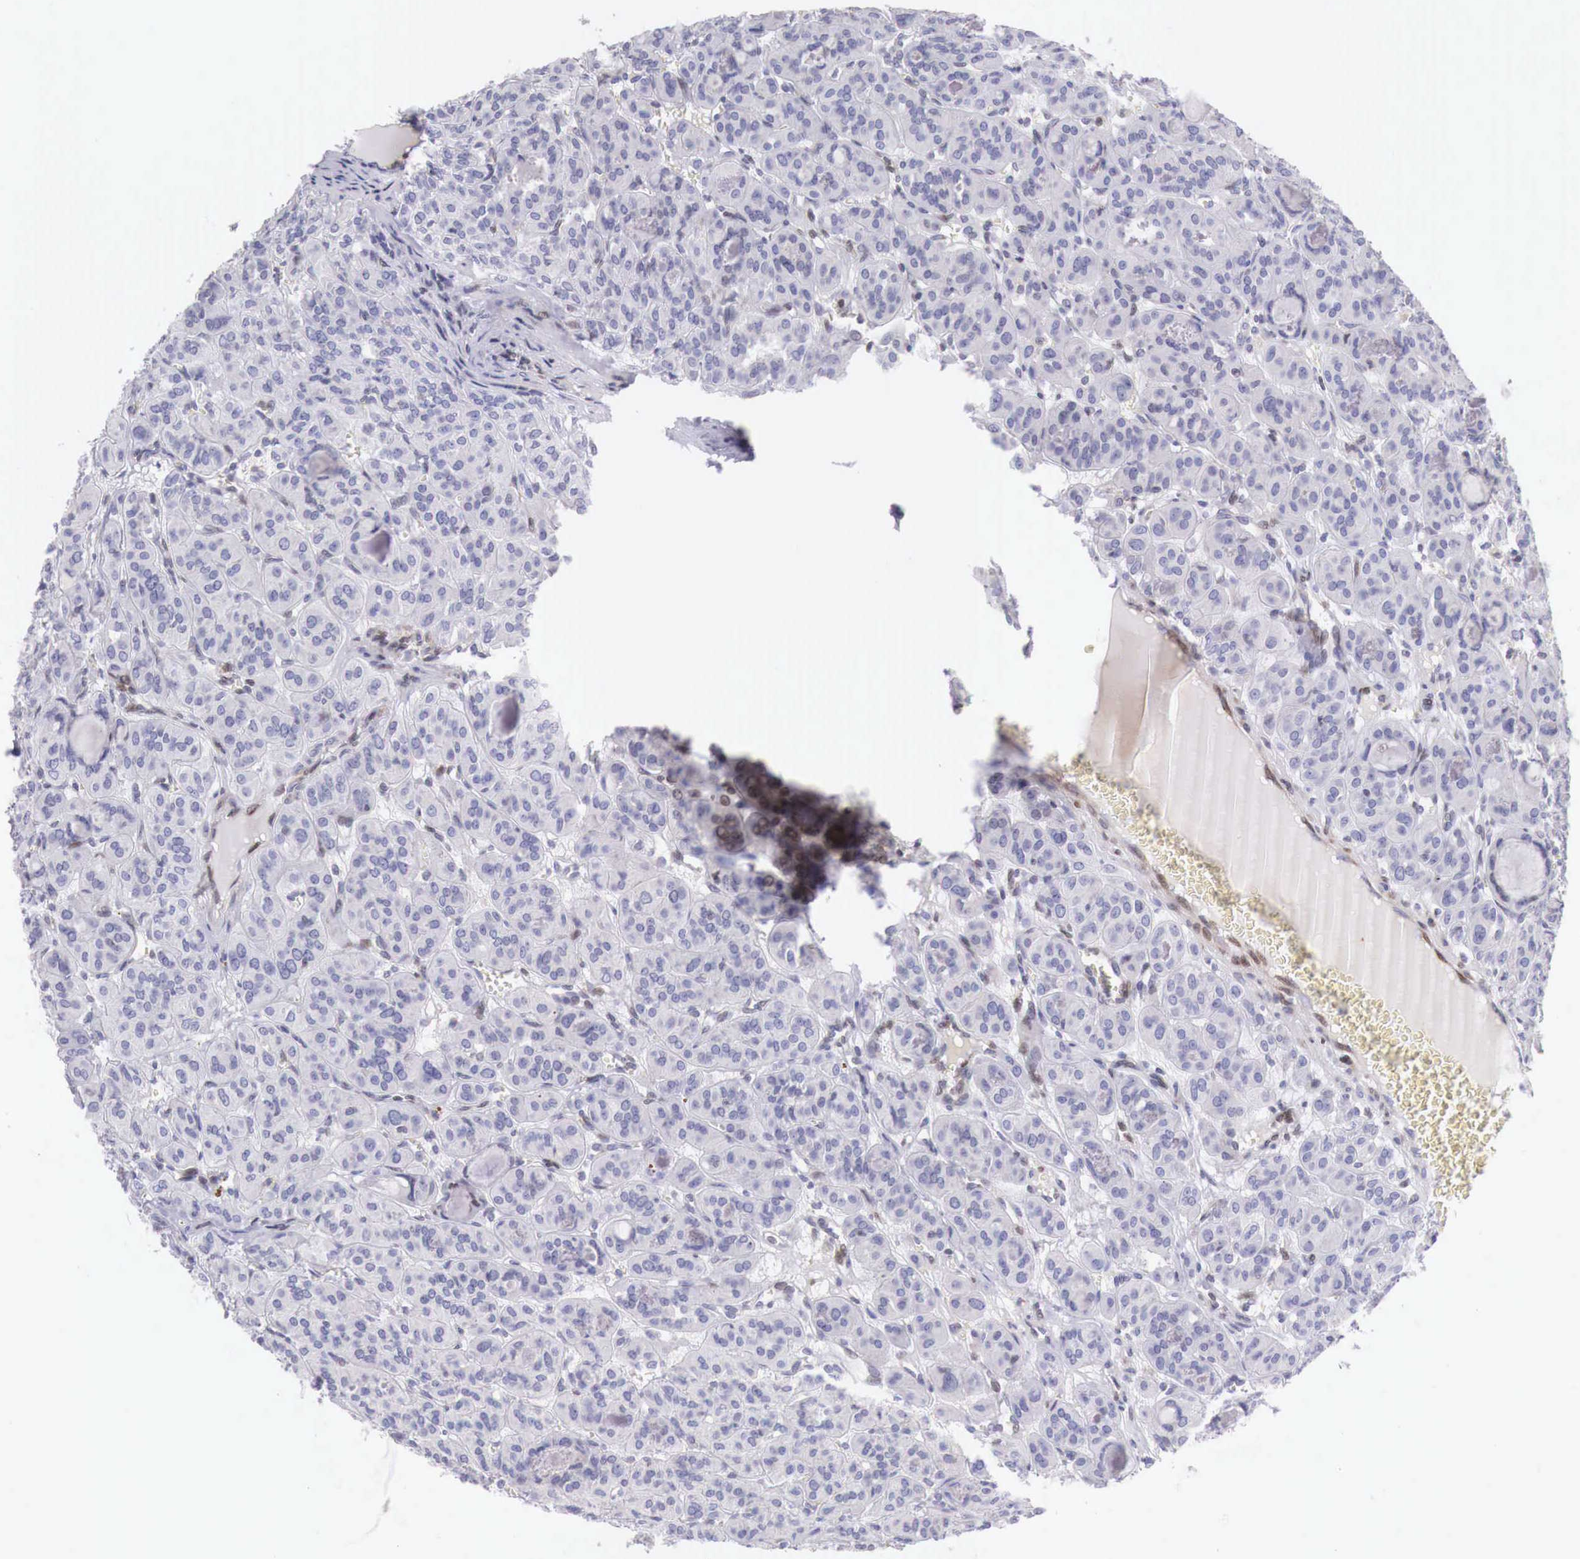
{"staining": {"intensity": "negative", "quantity": "none", "location": "none"}, "tissue": "thyroid cancer", "cell_type": "Tumor cells", "image_type": "cancer", "snomed": [{"axis": "morphology", "description": "Follicular adenoma carcinoma, NOS"}, {"axis": "topography", "description": "Thyroid gland"}], "caption": "IHC image of human follicular adenoma carcinoma (thyroid) stained for a protein (brown), which reveals no staining in tumor cells. Brightfield microscopy of IHC stained with DAB (3,3'-diaminobenzidine) (brown) and hematoxylin (blue), captured at high magnification.", "gene": "CLCN5", "patient": {"sex": "female", "age": 71}}